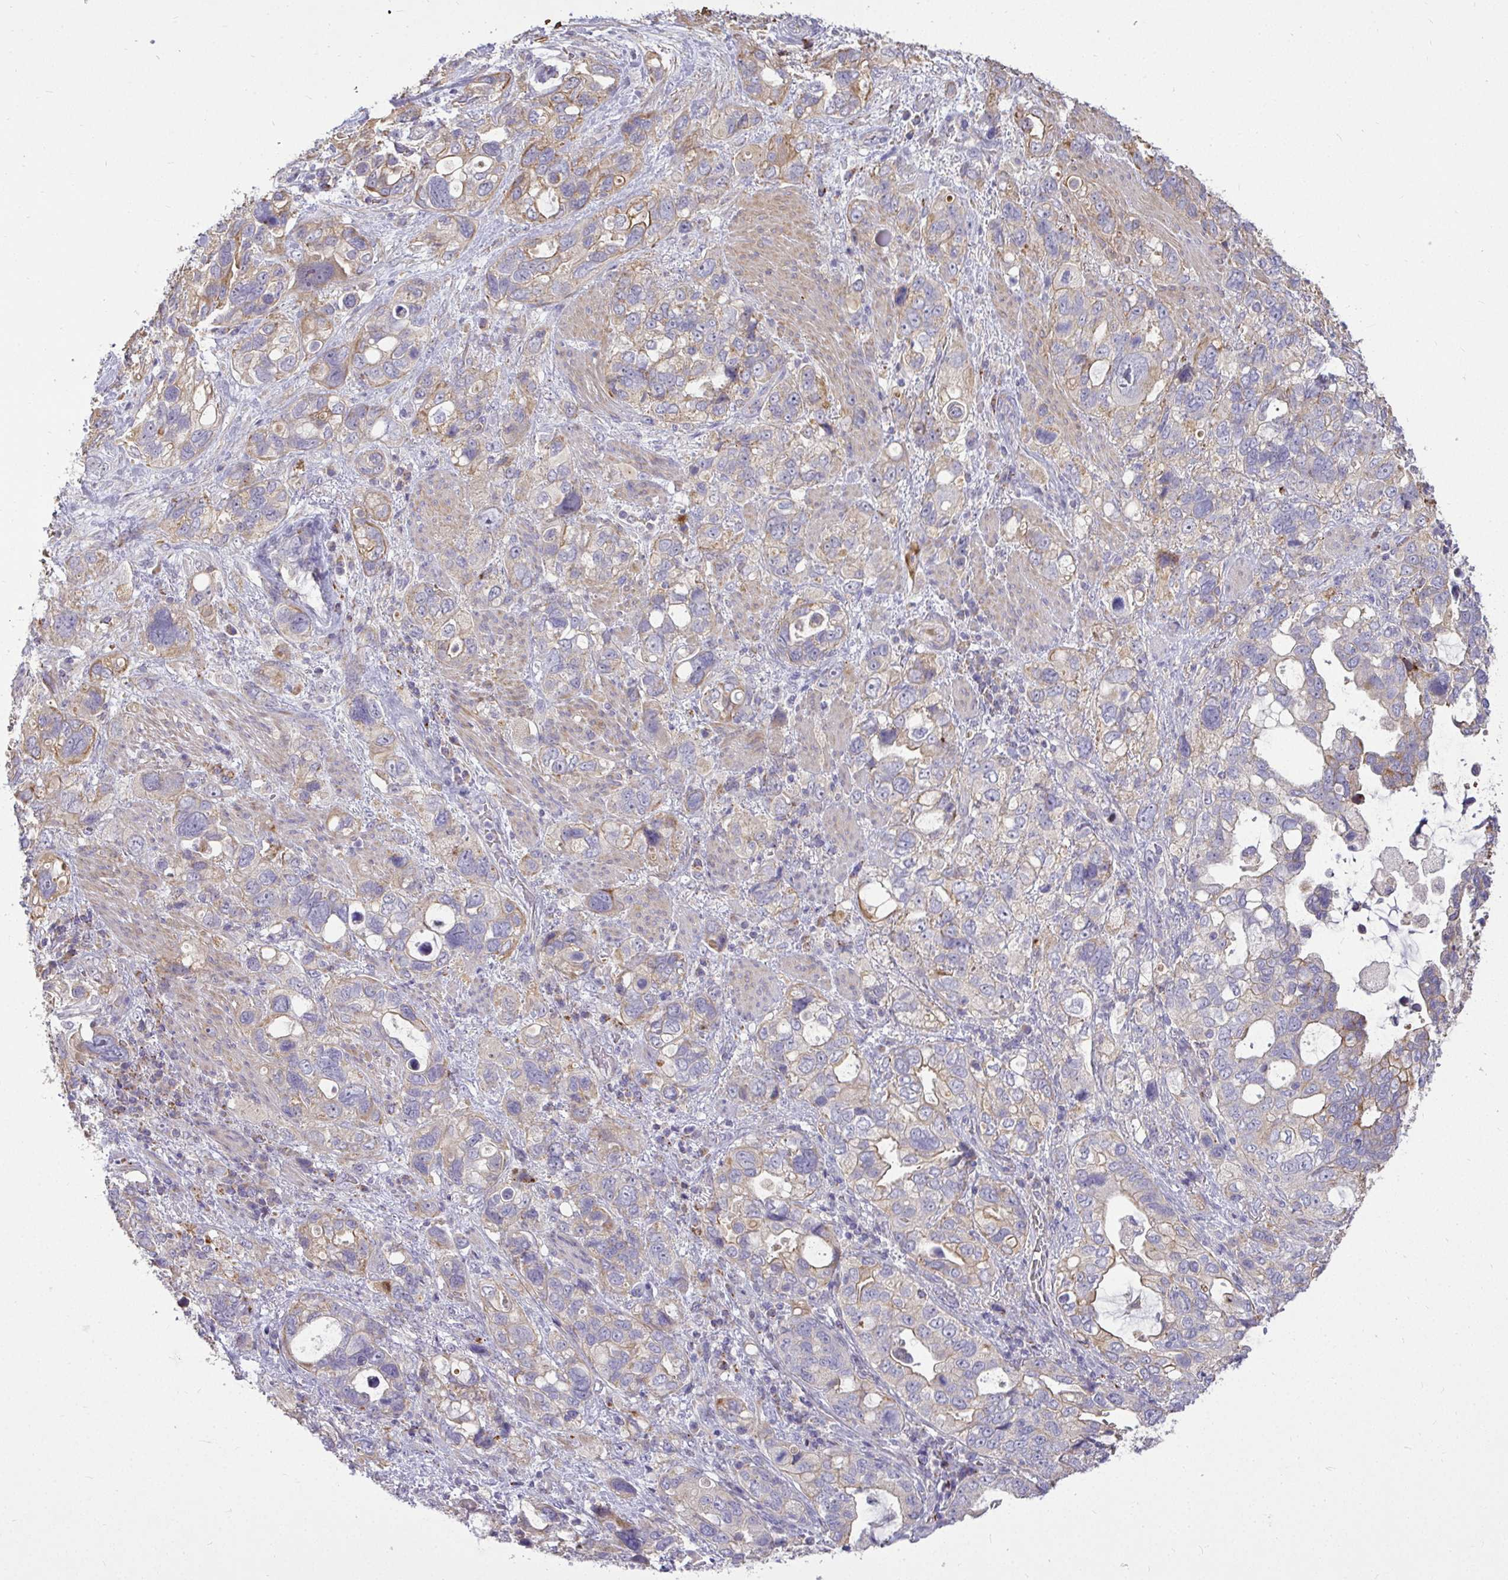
{"staining": {"intensity": "moderate", "quantity": "<25%", "location": "cytoplasmic/membranous"}, "tissue": "stomach cancer", "cell_type": "Tumor cells", "image_type": "cancer", "snomed": [{"axis": "morphology", "description": "Adenocarcinoma, NOS"}, {"axis": "topography", "description": "Stomach, upper"}], "caption": "This image demonstrates stomach cancer stained with IHC to label a protein in brown. The cytoplasmic/membranous of tumor cells show moderate positivity for the protein. Nuclei are counter-stained blue.", "gene": "STRIP1", "patient": {"sex": "female", "age": 81}}